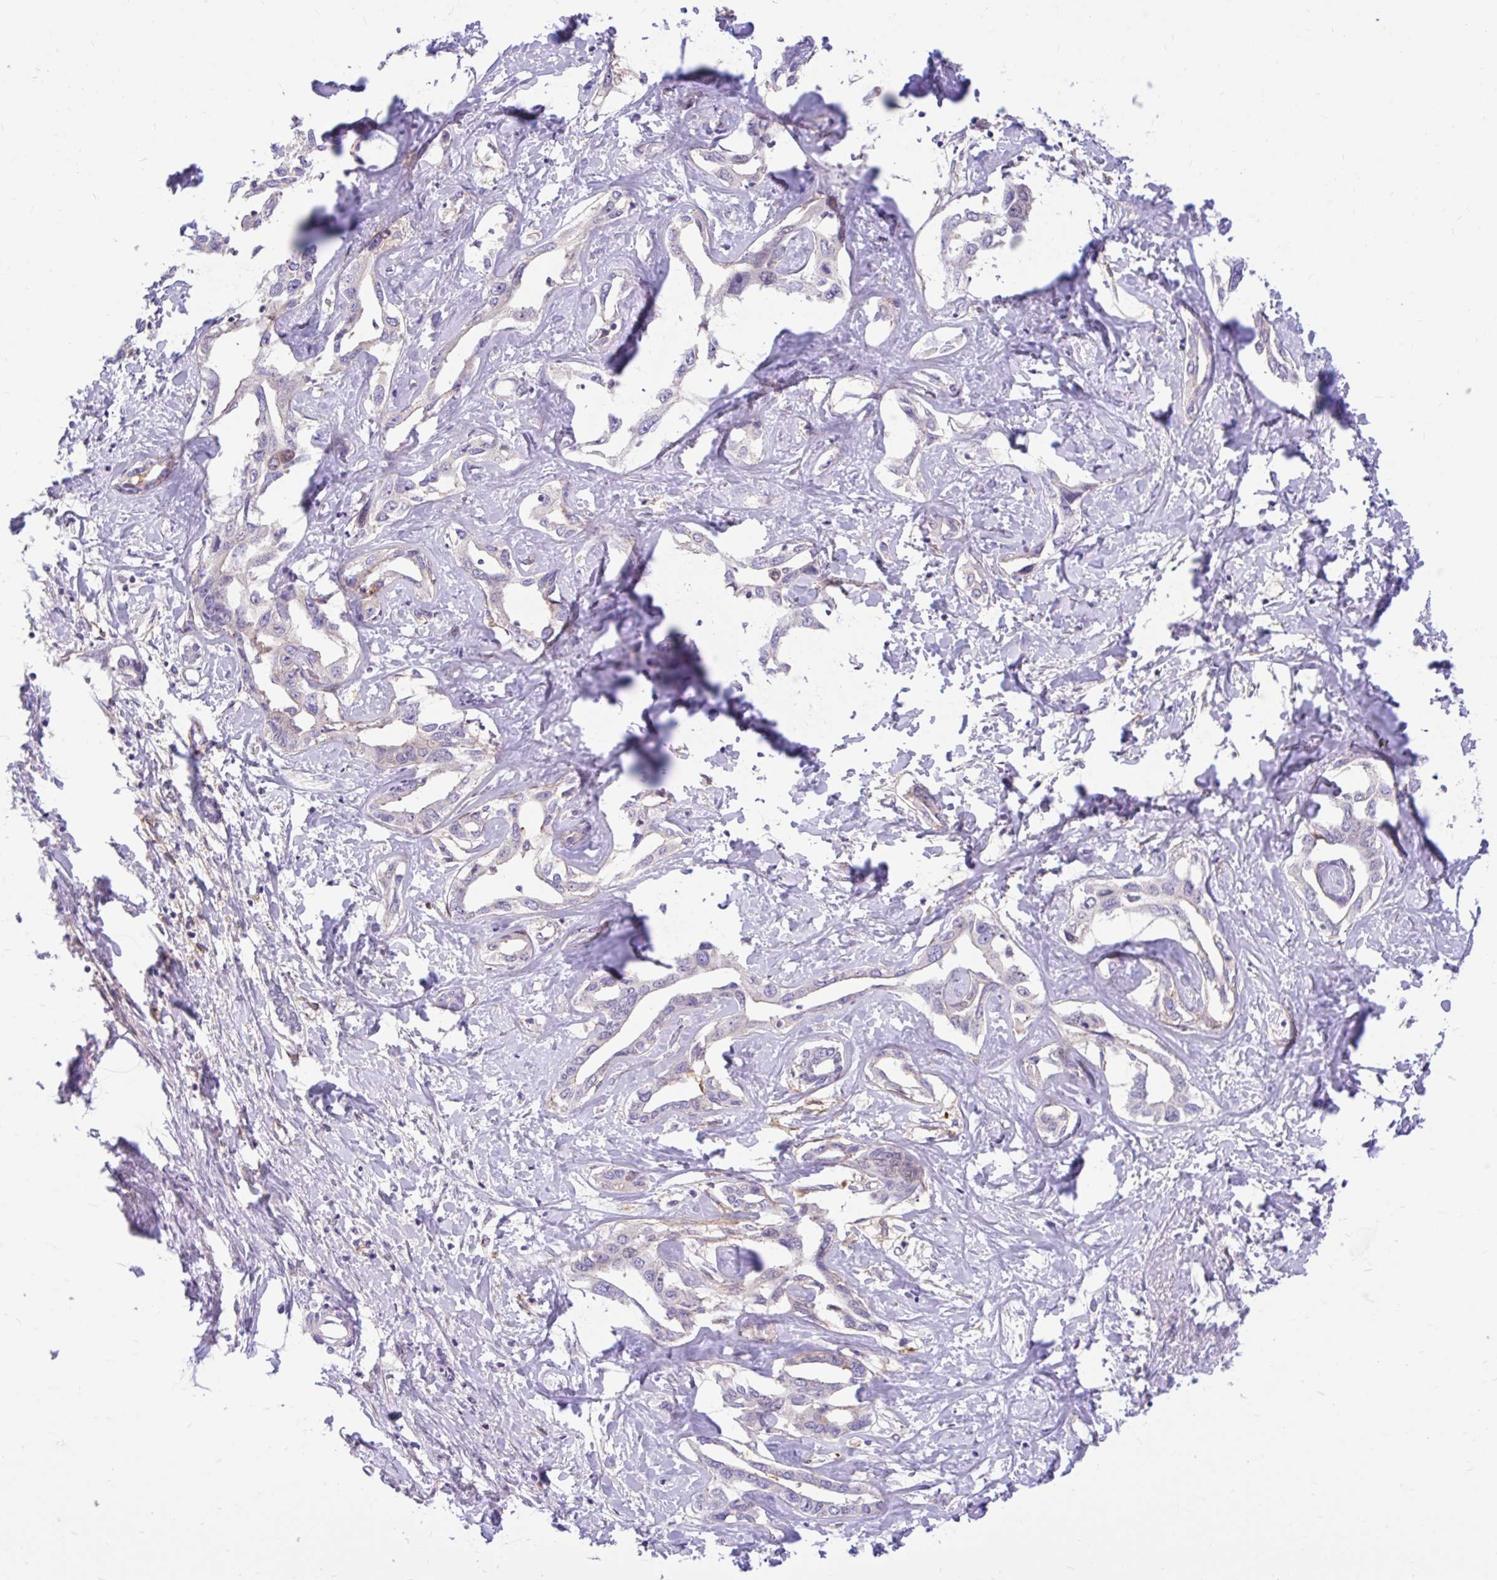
{"staining": {"intensity": "negative", "quantity": "none", "location": "none"}, "tissue": "liver cancer", "cell_type": "Tumor cells", "image_type": "cancer", "snomed": [{"axis": "morphology", "description": "Cholangiocarcinoma"}, {"axis": "topography", "description": "Liver"}], "caption": "Immunohistochemistry (IHC) micrograph of human liver cholangiocarcinoma stained for a protein (brown), which shows no positivity in tumor cells.", "gene": "ESPNL", "patient": {"sex": "male", "age": 59}}